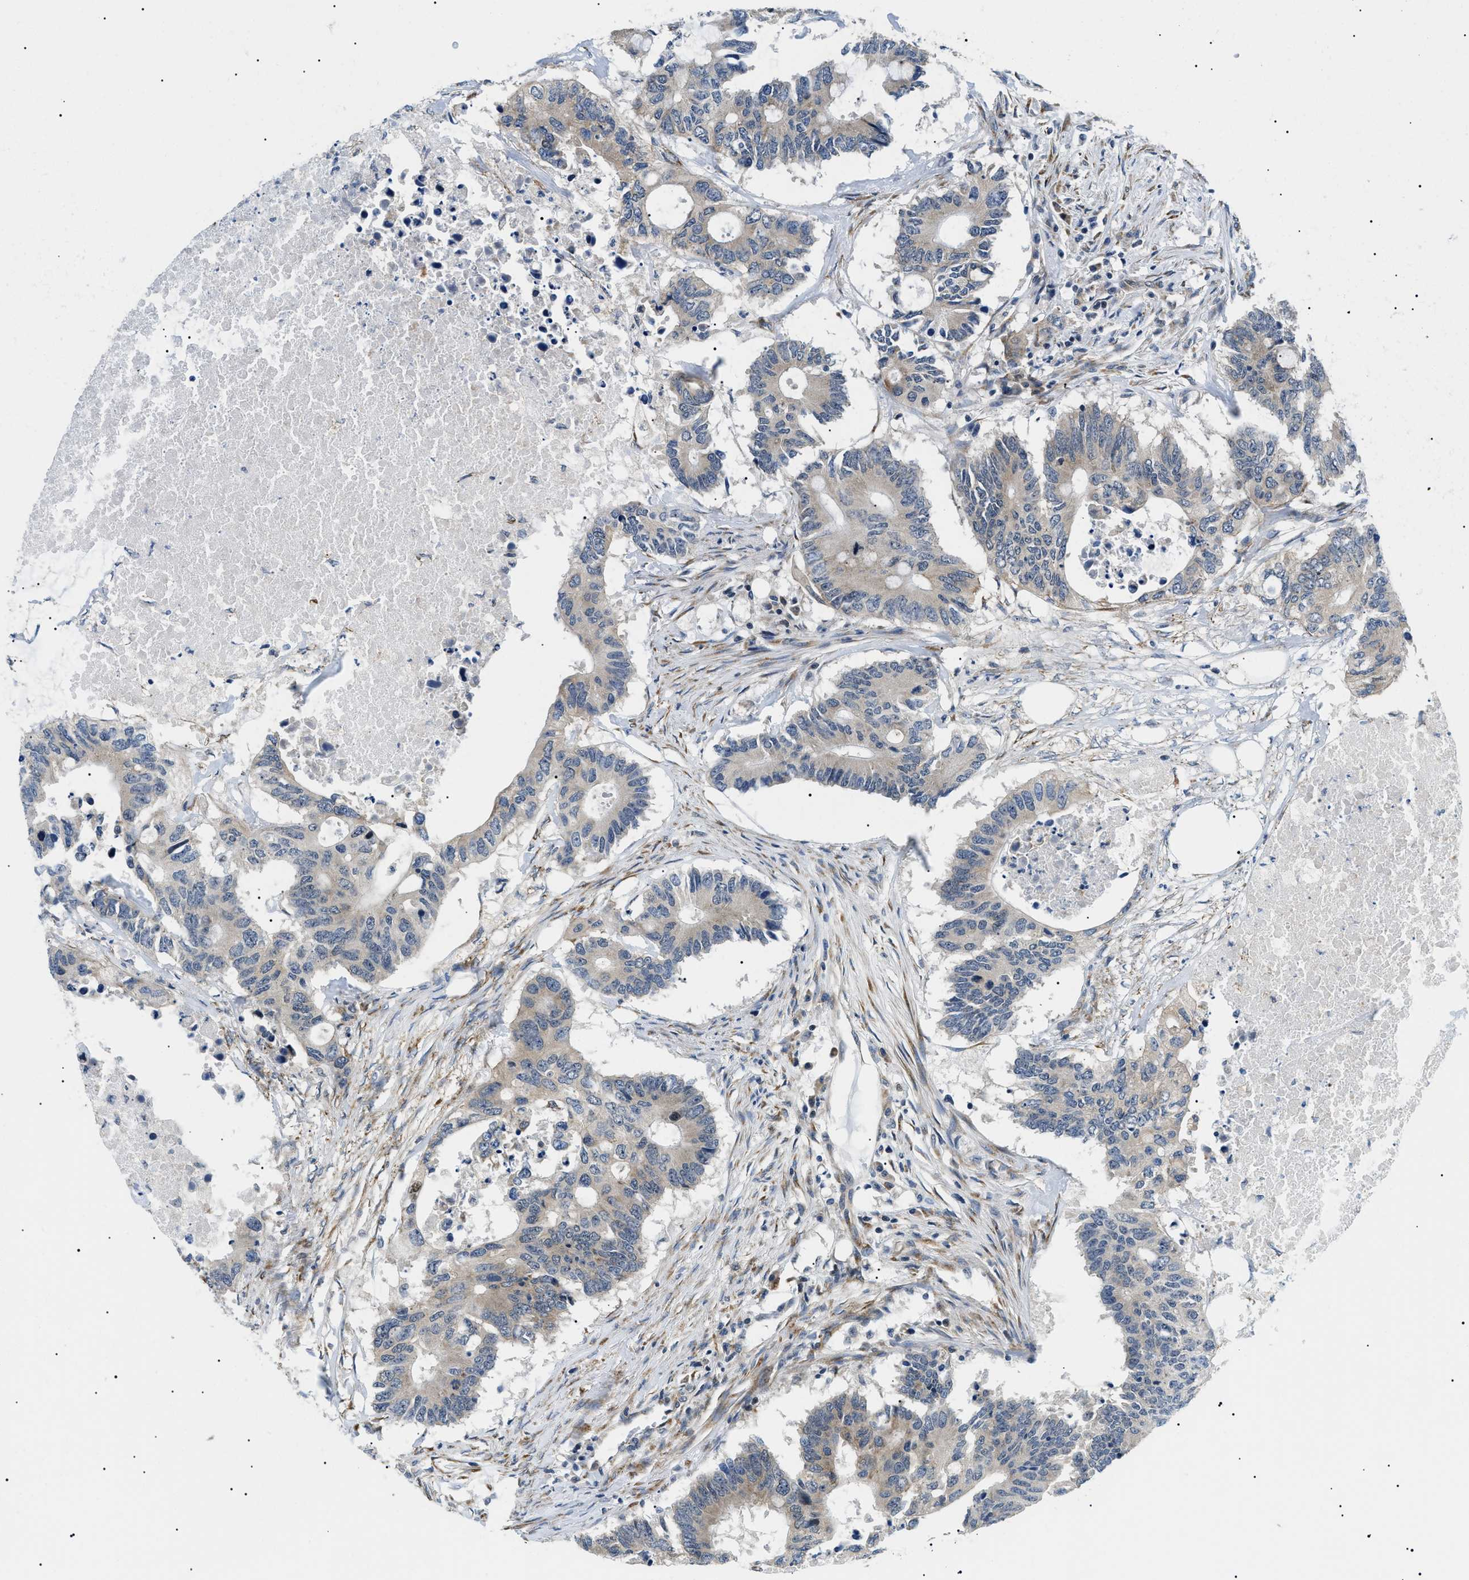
{"staining": {"intensity": "weak", "quantity": ">75%", "location": "cytoplasmic/membranous"}, "tissue": "colorectal cancer", "cell_type": "Tumor cells", "image_type": "cancer", "snomed": [{"axis": "morphology", "description": "Adenocarcinoma, NOS"}, {"axis": "topography", "description": "Colon"}], "caption": "High-magnification brightfield microscopy of colorectal adenocarcinoma stained with DAB (brown) and counterstained with hematoxylin (blue). tumor cells exhibit weak cytoplasmic/membranous staining is present in approximately>75% of cells.", "gene": "CWC25", "patient": {"sex": "male", "age": 71}}